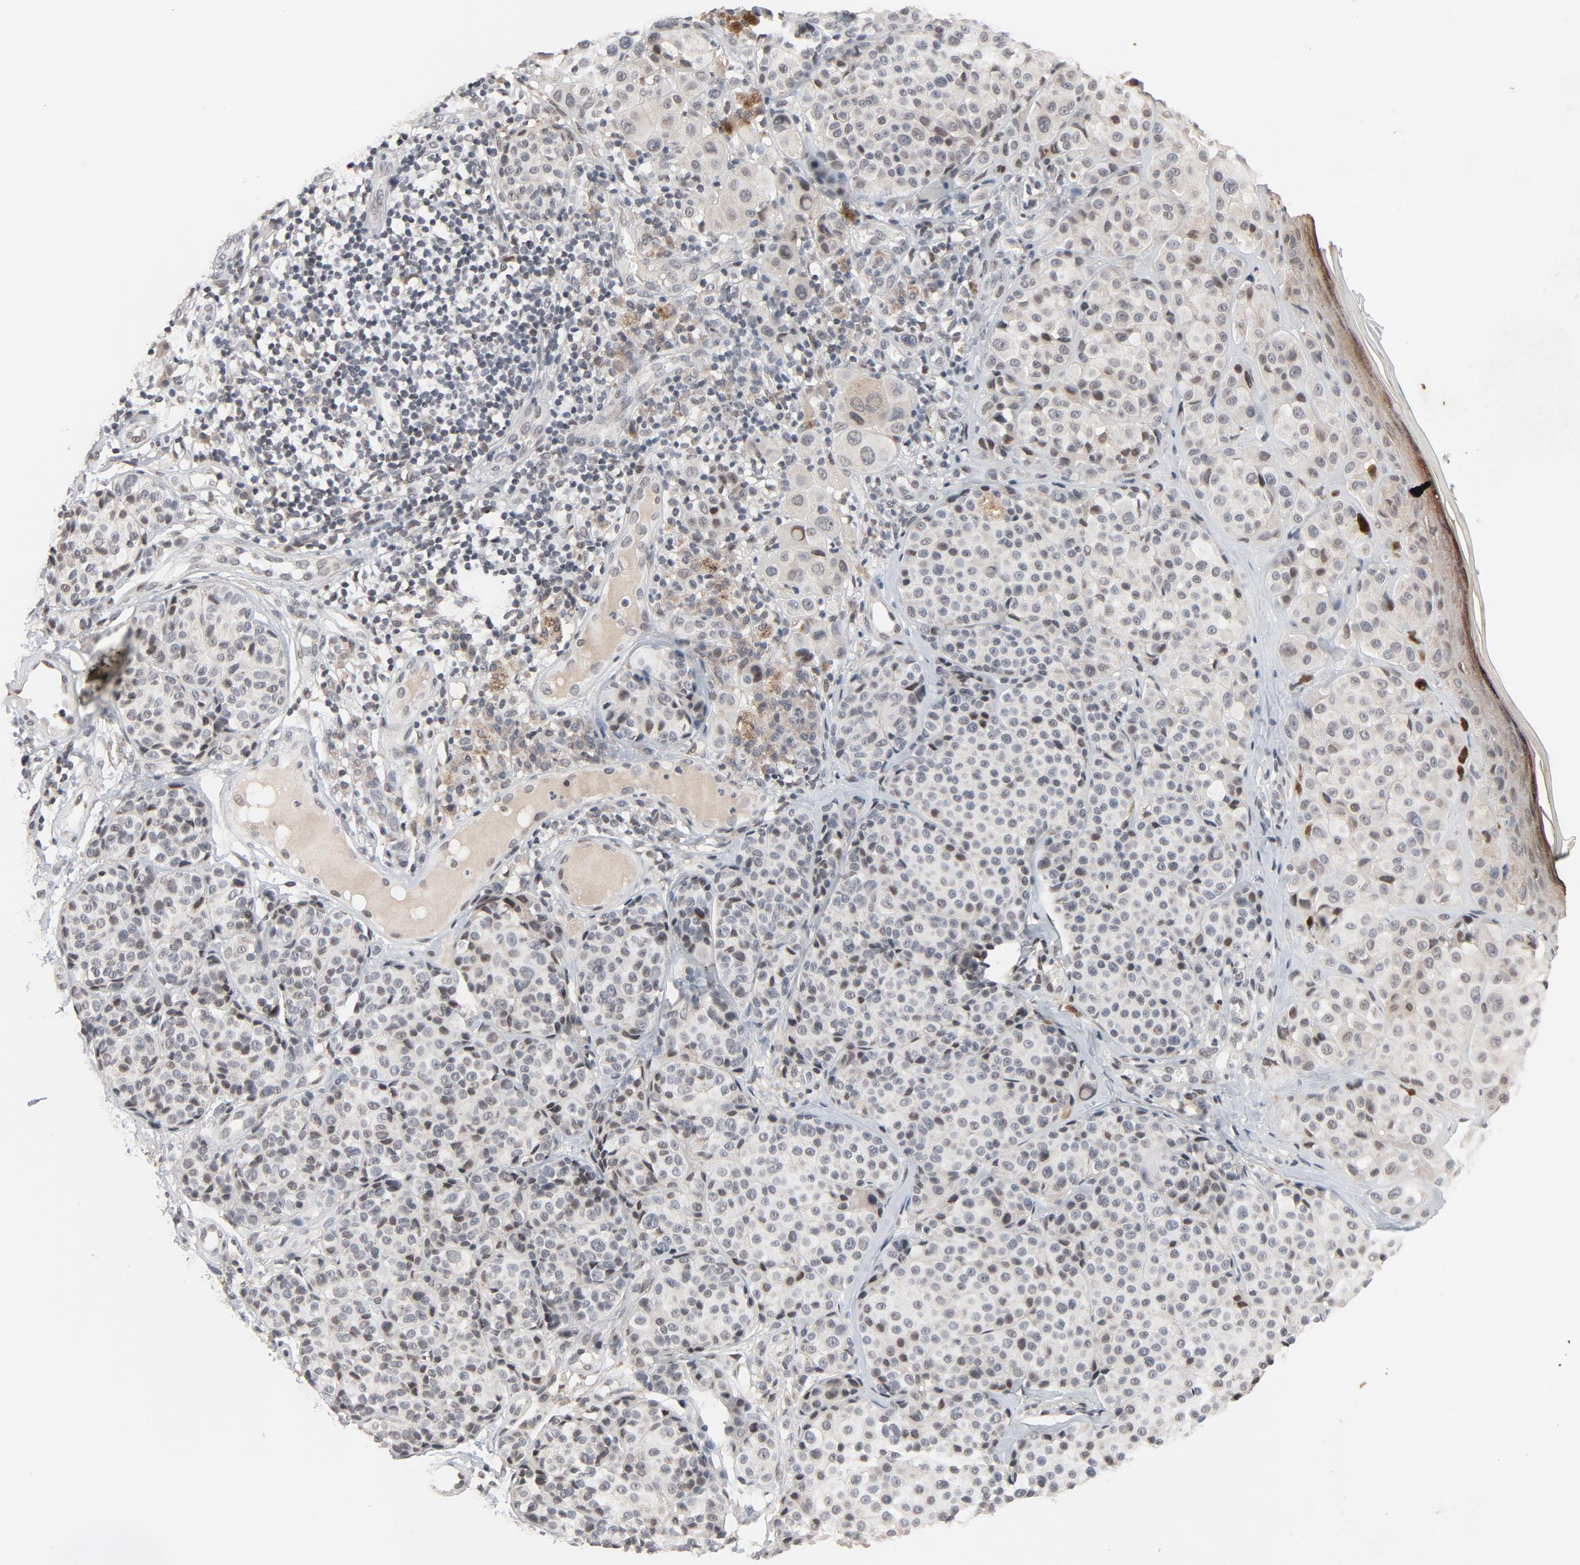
{"staining": {"intensity": "weak", "quantity": ">75%", "location": "cytoplasmic/membranous"}, "tissue": "melanoma", "cell_type": "Tumor cells", "image_type": "cancer", "snomed": [{"axis": "morphology", "description": "Malignant melanoma, NOS"}, {"axis": "topography", "description": "Skin"}], "caption": "An image of human malignant melanoma stained for a protein shows weak cytoplasmic/membranous brown staining in tumor cells.", "gene": "MT3", "patient": {"sex": "female", "age": 75}}